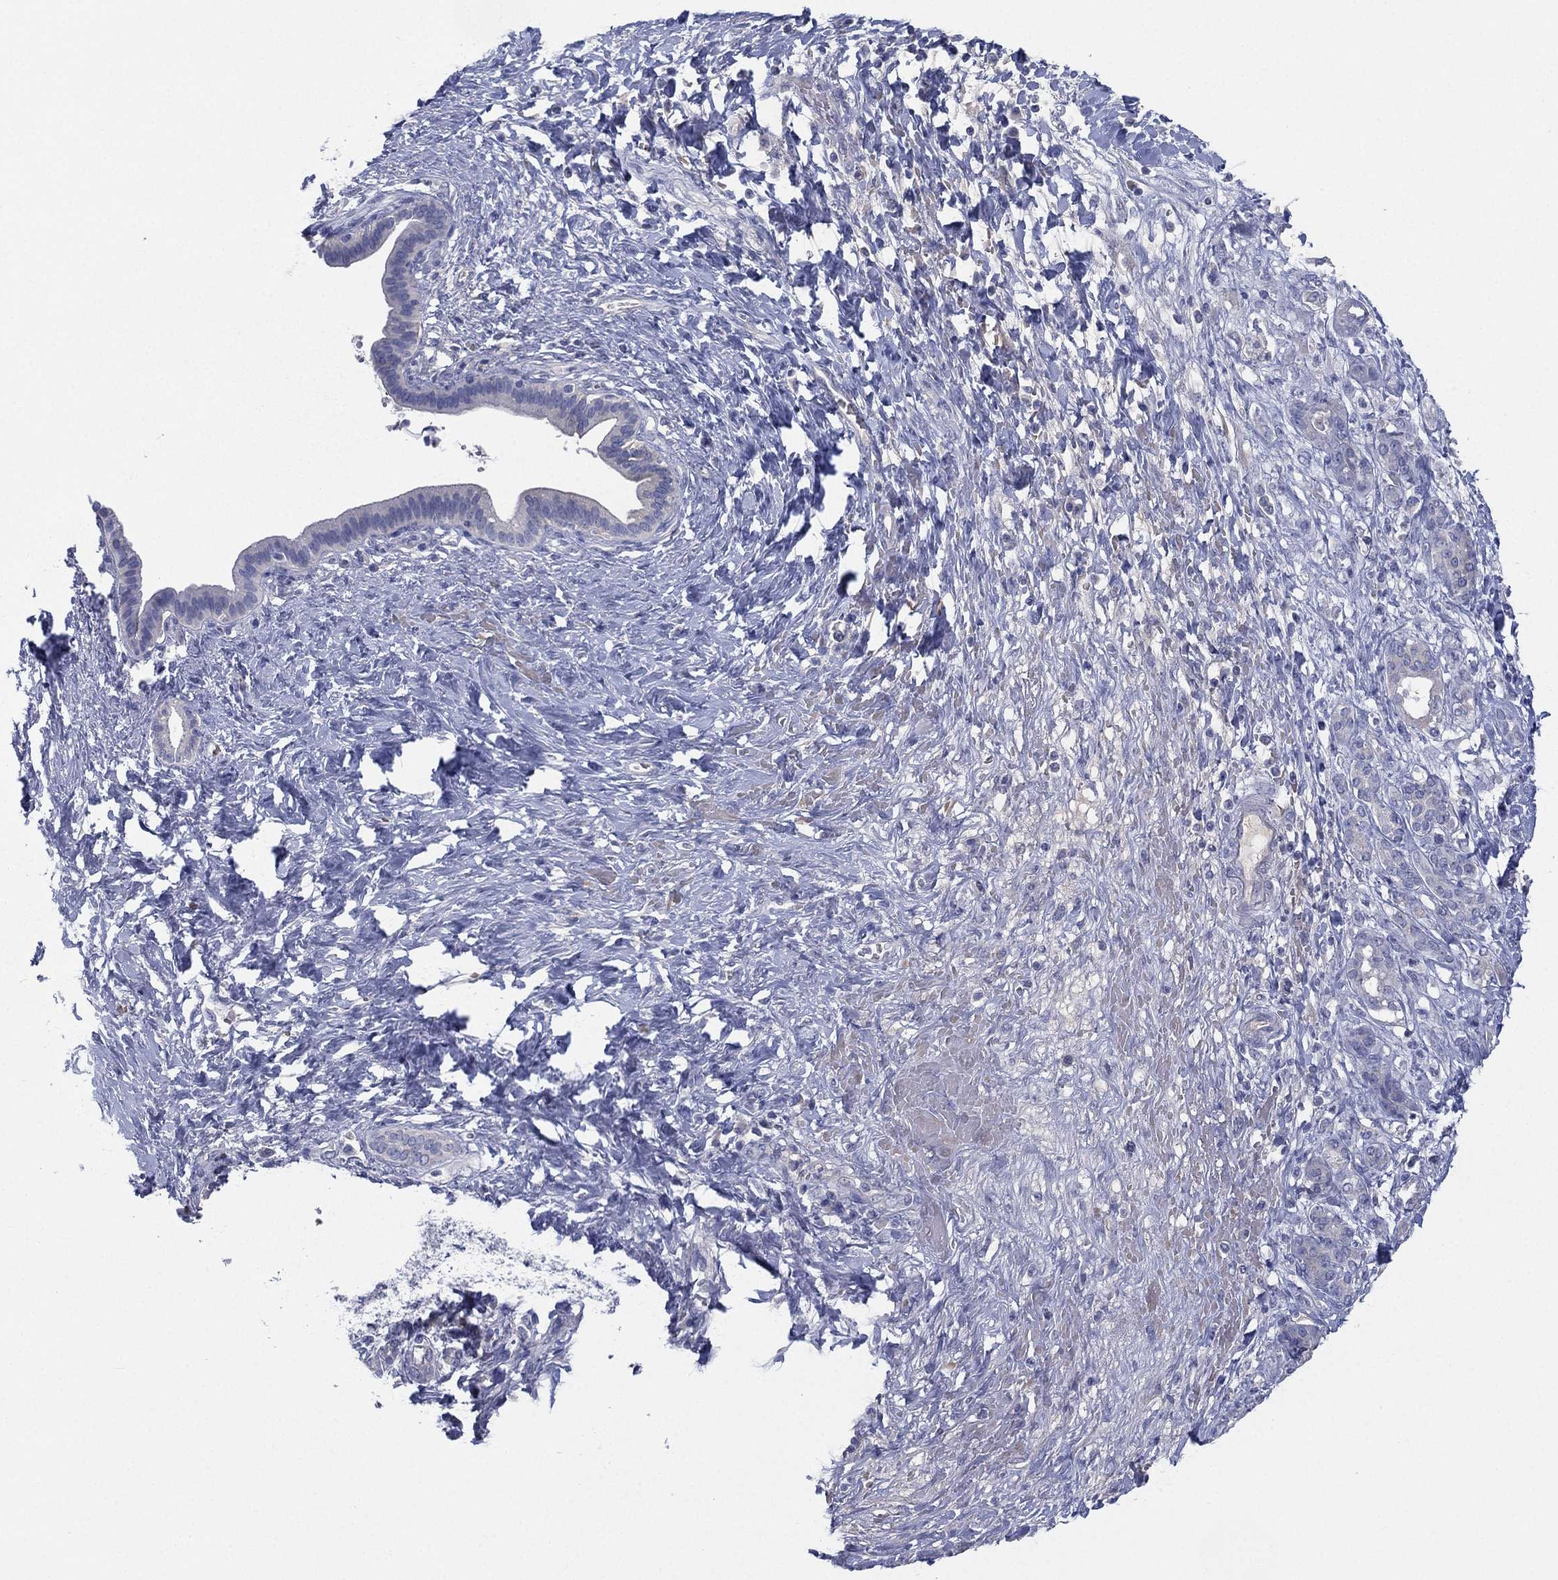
{"staining": {"intensity": "negative", "quantity": "none", "location": "none"}, "tissue": "pancreatic cancer", "cell_type": "Tumor cells", "image_type": "cancer", "snomed": [{"axis": "morphology", "description": "Adenocarcinoma, NOS"}, {"axis": "topography", "description": "Pancreas"}], "caption": "The immunohistochemistry image has no significant positivity in tumor cells of pancreatic adenocarcinoma tissue.", "gene": "CYP2D6", "patient": {"sex": "male", "age": 44}}